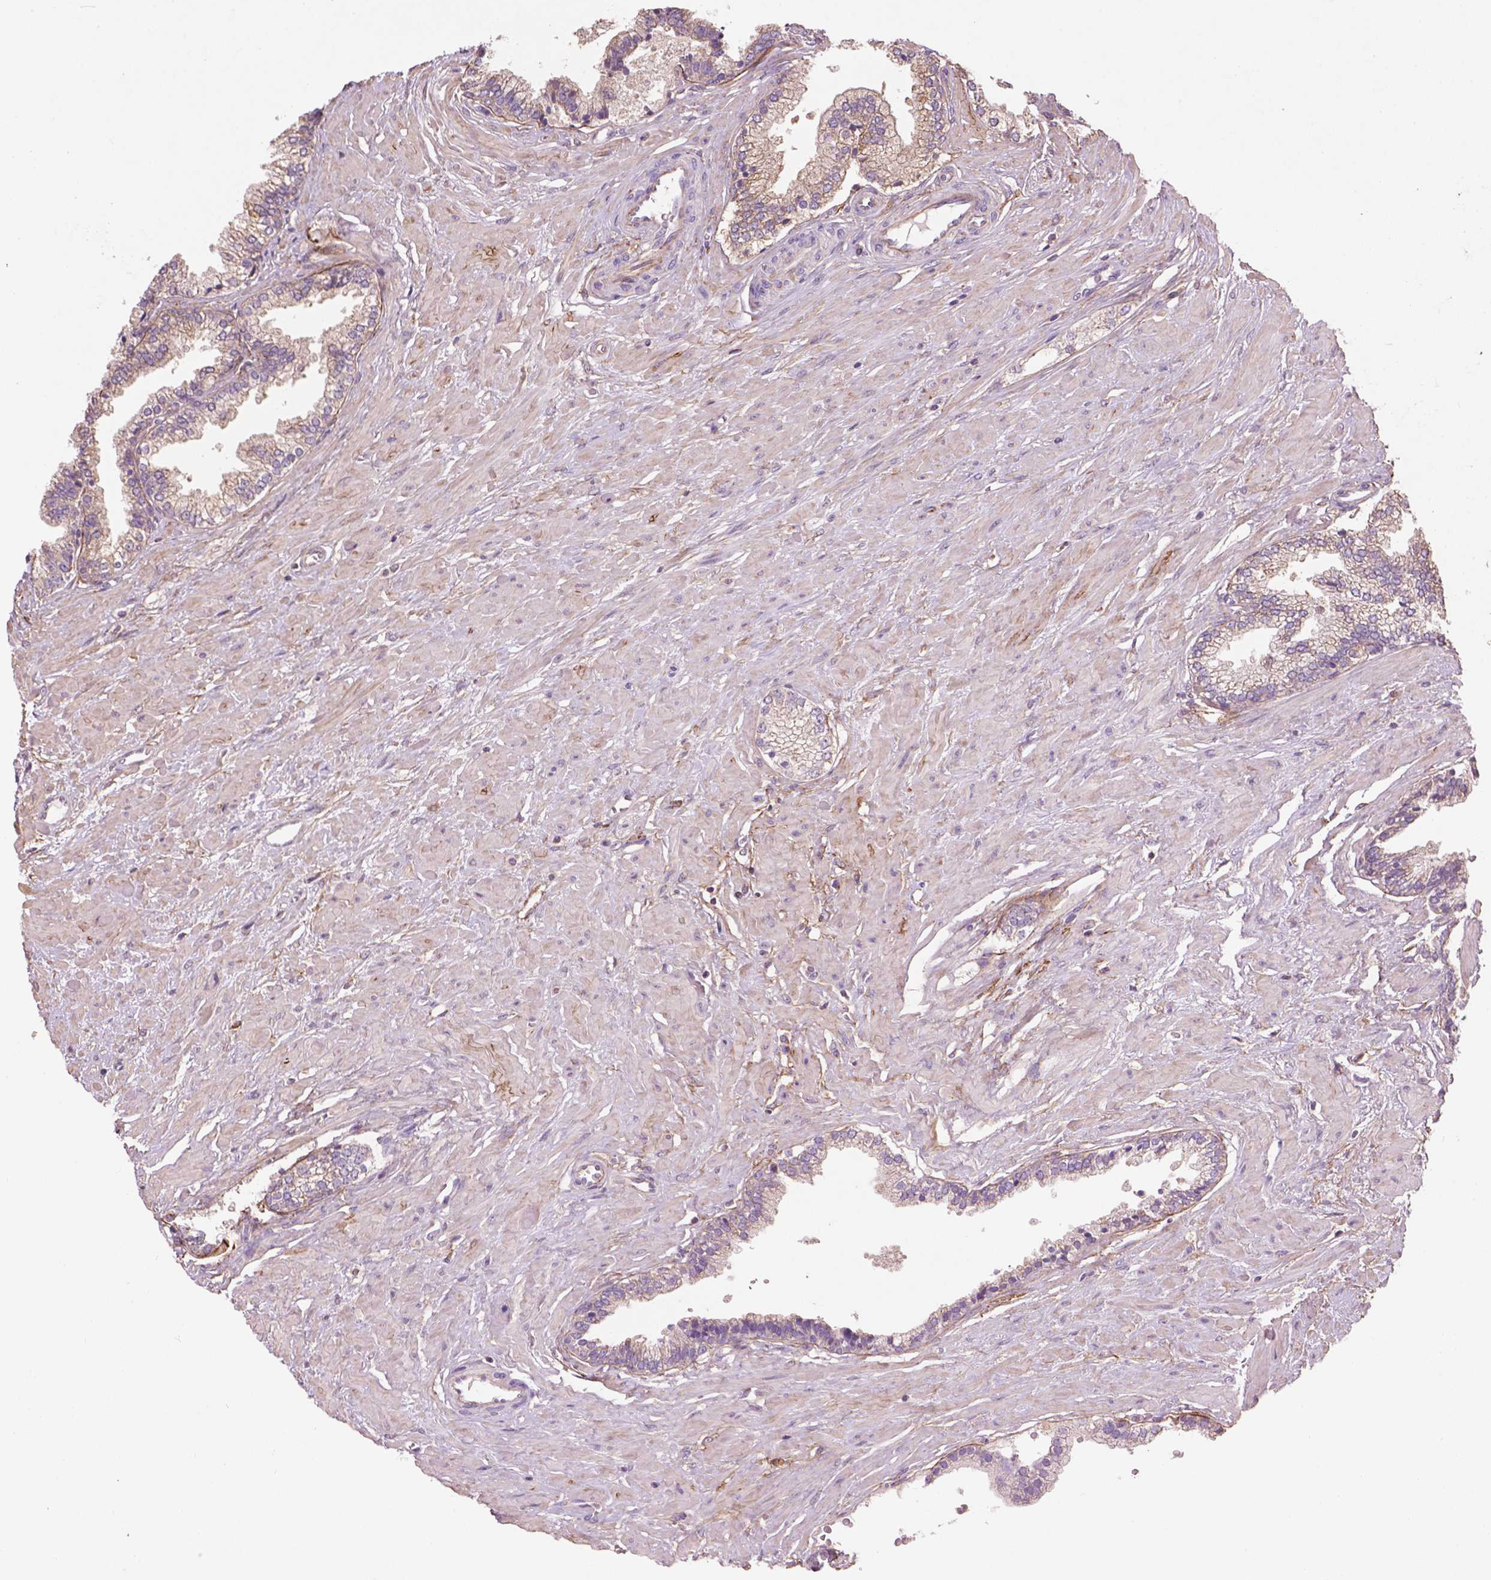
{"staining": {"intensity": "negative", "quantity": "none", "location": "none"}, "tissue": "prostate cancer", "cell_type": "Tumor cells", "image_type": "cancer", "snomed": [{"axis": "morphology", "description": "Adenocarcinoma, Low grade"}, {"axis": "topography", "description": "Prostate"}], "caption": "The image demonstrates no staining of tumor cells in prostate low-grade adenocarcinoma.", "gene": "LRRC3C", "patient": {"sex": "male", "age": 60}}